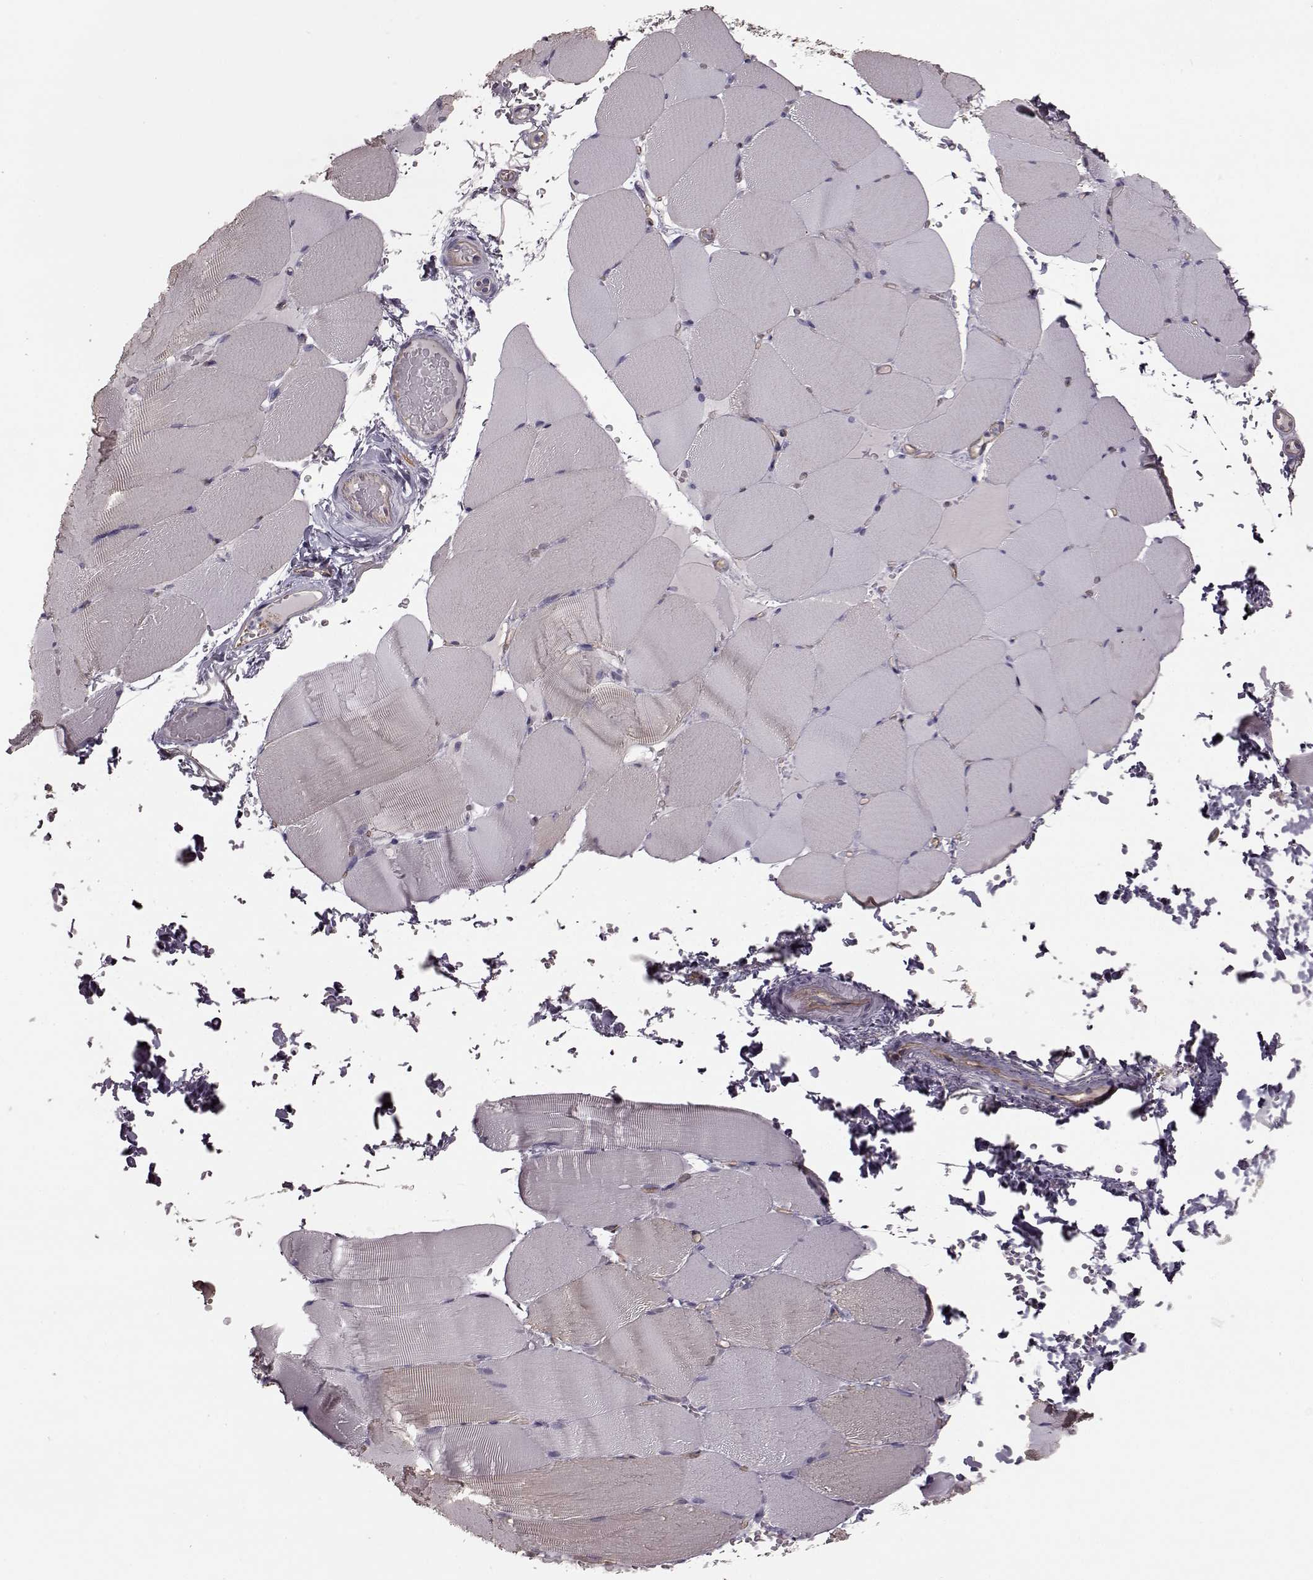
{"staining": {"intensity": "negative", "quantity": "none", "location": "none"}, "tissue": "skeletal muscle", "cell_type": "Myocytes", "image_type": "normal", "snomed": [{"axis": "morphology", "description": "Normal tissue, NOS"}, {"axis": "topography", "description": "Skeletal muscle"}], "caption": "Protein analysis of unremarkable skeletal muscle displays no significant staining in myocytes. The staining is performed using DAB brown chromogen with nuclei counter-stained in using hematoxylin.", "gene": "EIF4E1B", "patient": {"sex": "female", "age": 37}}